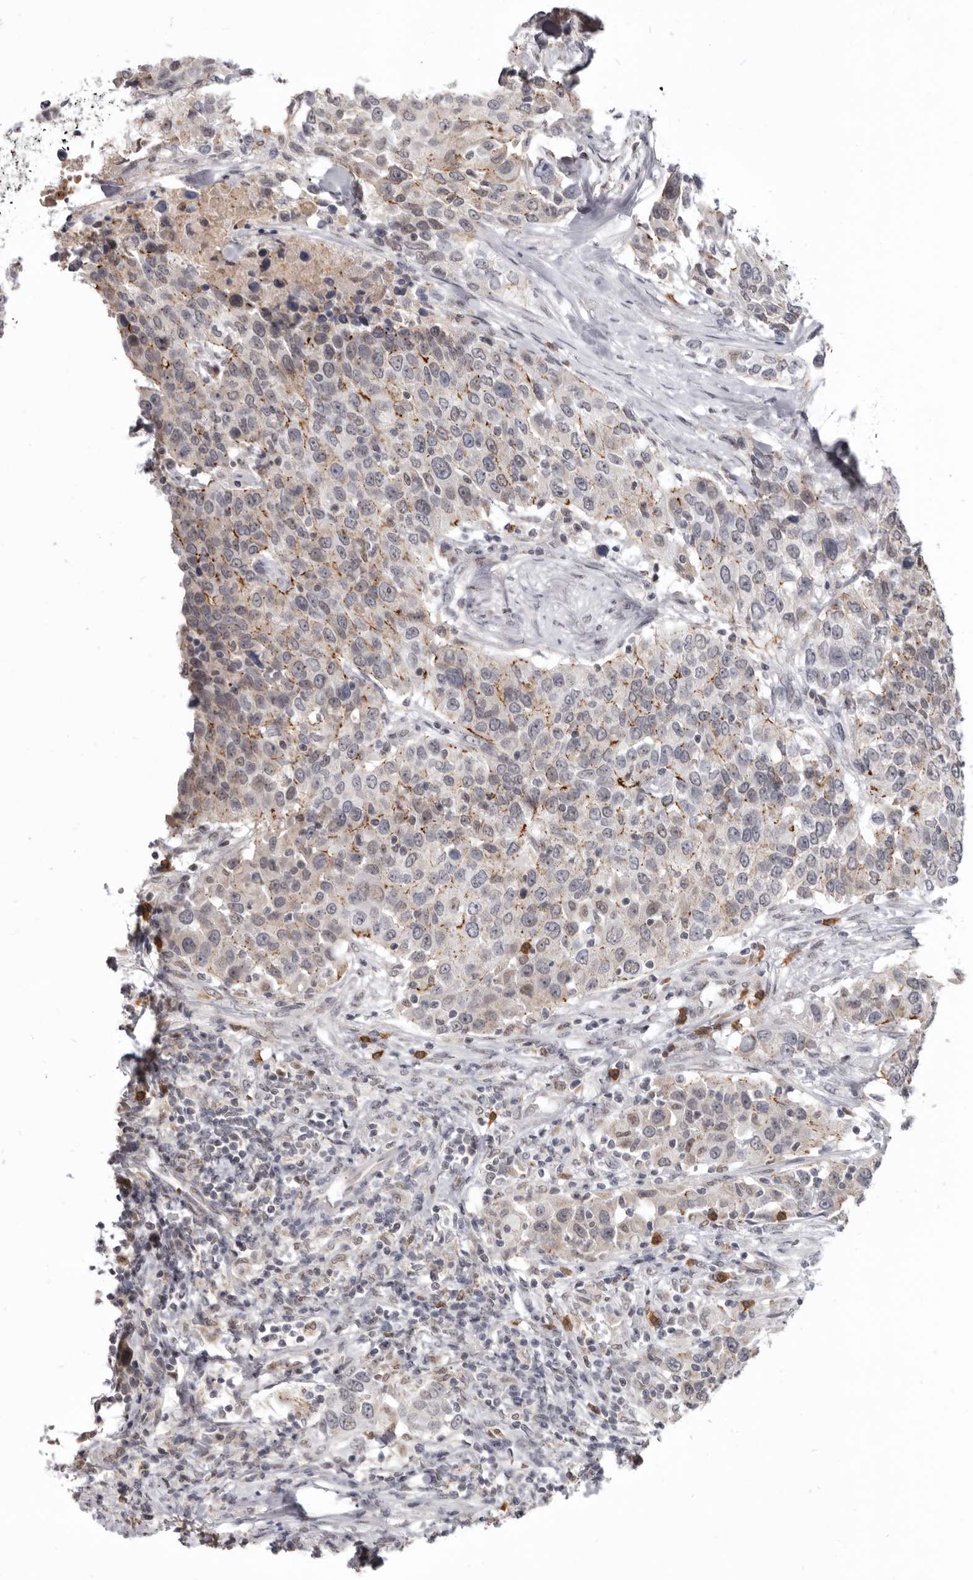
{"staining": {"intensity": "moderate", "quantity": "25%-75%", "location": "cytoplasmic/membranous"}, "tissue": "urothelial cancer", "cell_type": "Tumor cells", "image_type": "cancer", "snomed": [{"axis": "morphology", "description": "Urothelial carcinoma, High grade"}, {"axis": "topography", "description": "Urinary bladder"}], "caption": "Immunohistochemistry of urothelial carcinoma (high-grade) displays medium levels of moderate cytoplasmic/membranous staining in about 25%-75% of tumor cells. The staining is performed using DAB brown chromogen to label protein expression. The nuclei are counter-stained blue using hematoxylin.", "gene": "CGN", "patient": {"sex": "female", "age": 80}}